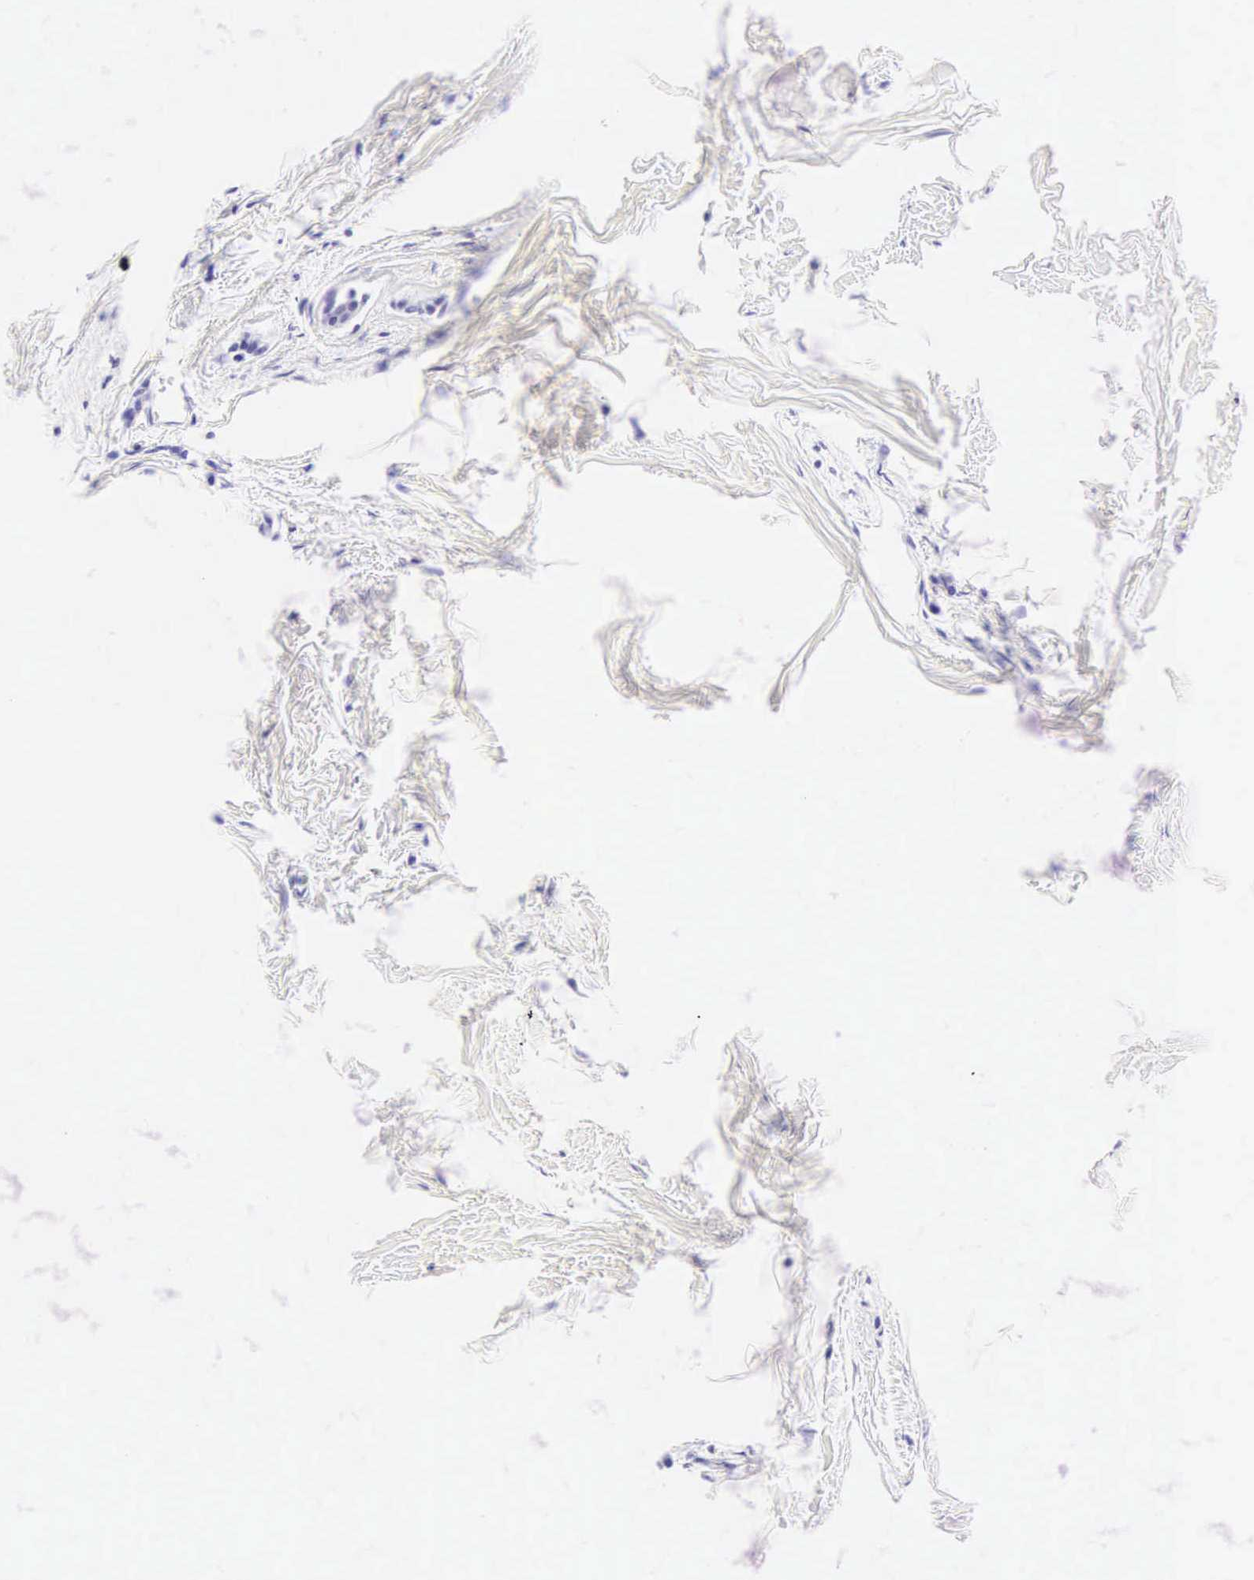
{"staining": {"intensity": "negative", "quantity": "none", "location": "none"}, "tissue": "breast cancer", "cell_type": "Tumor cells", "image_type": "cancer", "snomed": [{"axis": "morphology", "description": "Duct carcinoma"}, {"axis": "topography", "description": "Breast"}], "caption": "DAB immunohistochemical staining of human invasive ductal carcinoma (breast) exhibits no significant staining in tumor cells. (Brightfield microscopy of DAB (3,3'-diaminobenzidine) IHC at high magnification).", "gene": "CD1A", "patient": {"sex": "female", "age": 64}}